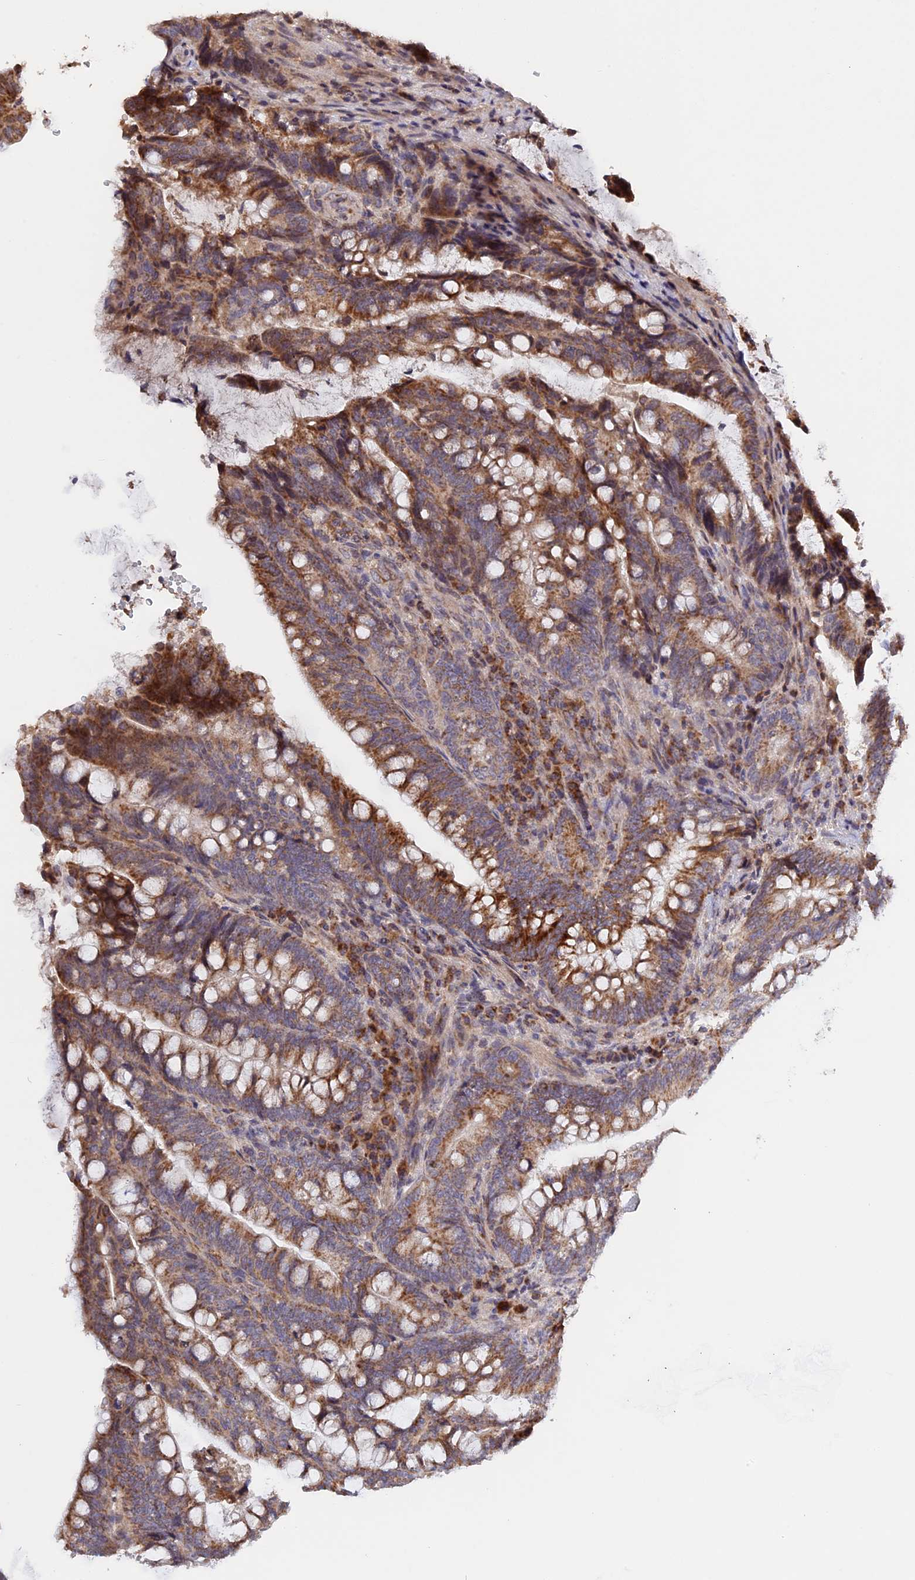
{"staining": {"intensity": "moderate", "quantity": ">75%", "location": "cytoplasmic/membranous"}, "tissue": "colorectal cancer", "cell_type": "Tumor cells", "image_type": "cancer", "snomed": [{"axis": "morphology", "description": "Adenocarcinoma, NOS"}, {"axis": "topography", "description": "Colon"}], "caption": "Tumor cells demonstrate moderate cytoplasmic/membranous staining in approximately >75% of cells in colorectal adenocarcinoma. (DAB = brown stain, brightfield microscopy at high magnification).", "gene": "MPV17L", "patient": {"sex": "female", "age": 66}}